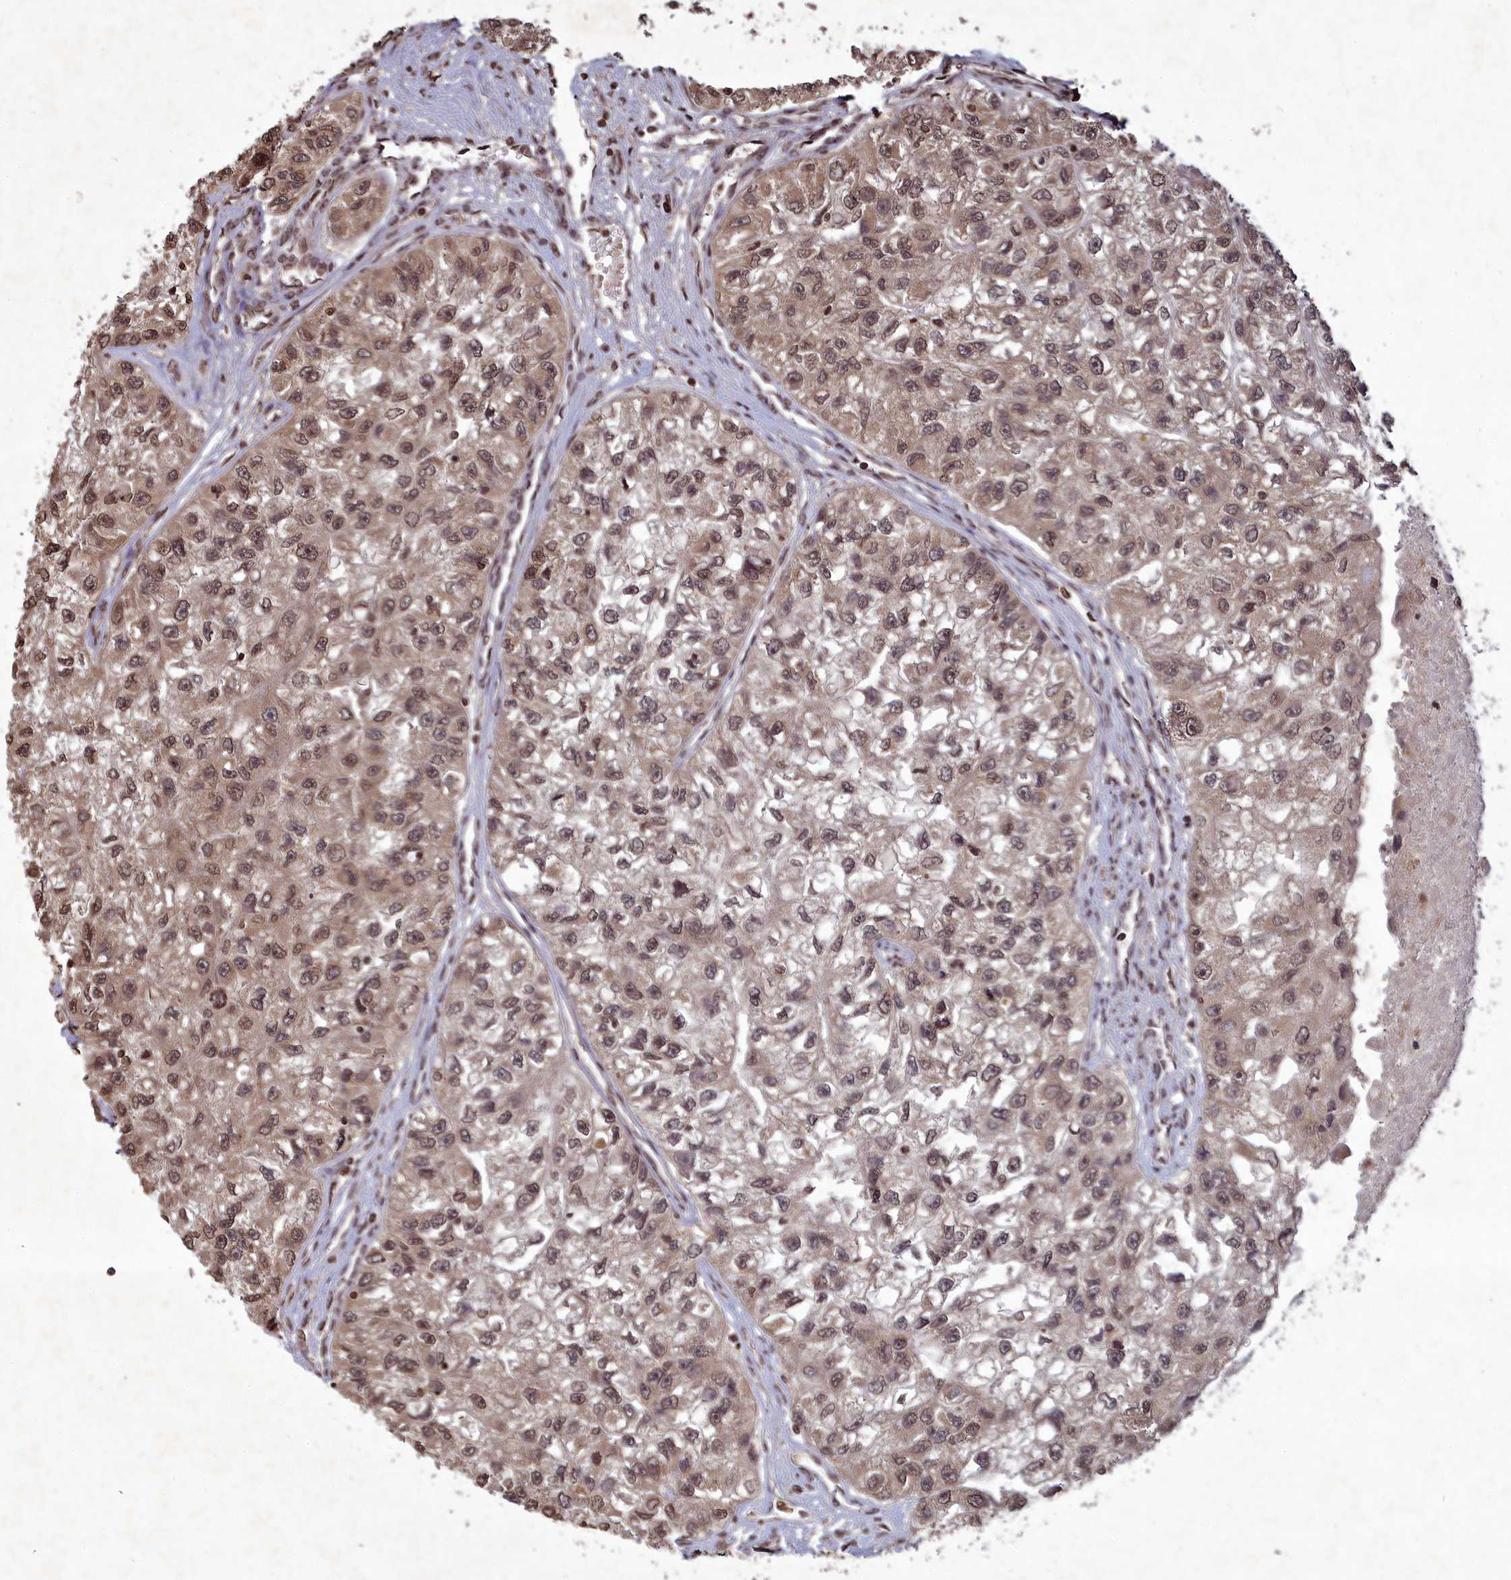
{"staining": {"intensity": "weak", "quantity": ">75%", "location": "nuclear"}, "tissue": "renal cancer", "cell_type": "Tumor cells", "image_type": "cancer", "snomed": [{"axis": "morphology", "description": "Adenocarcinoma, NOS"}, {"axis": "topography", "description": "Kidney"}], "caption": "This is an image of immunohistochemistry staining of adenocarcinoma (renal), which shows weak staining in the nuclear of tumor cells.", "gene": "SRMS", "patient": {"sex": "male", "age": 63}}